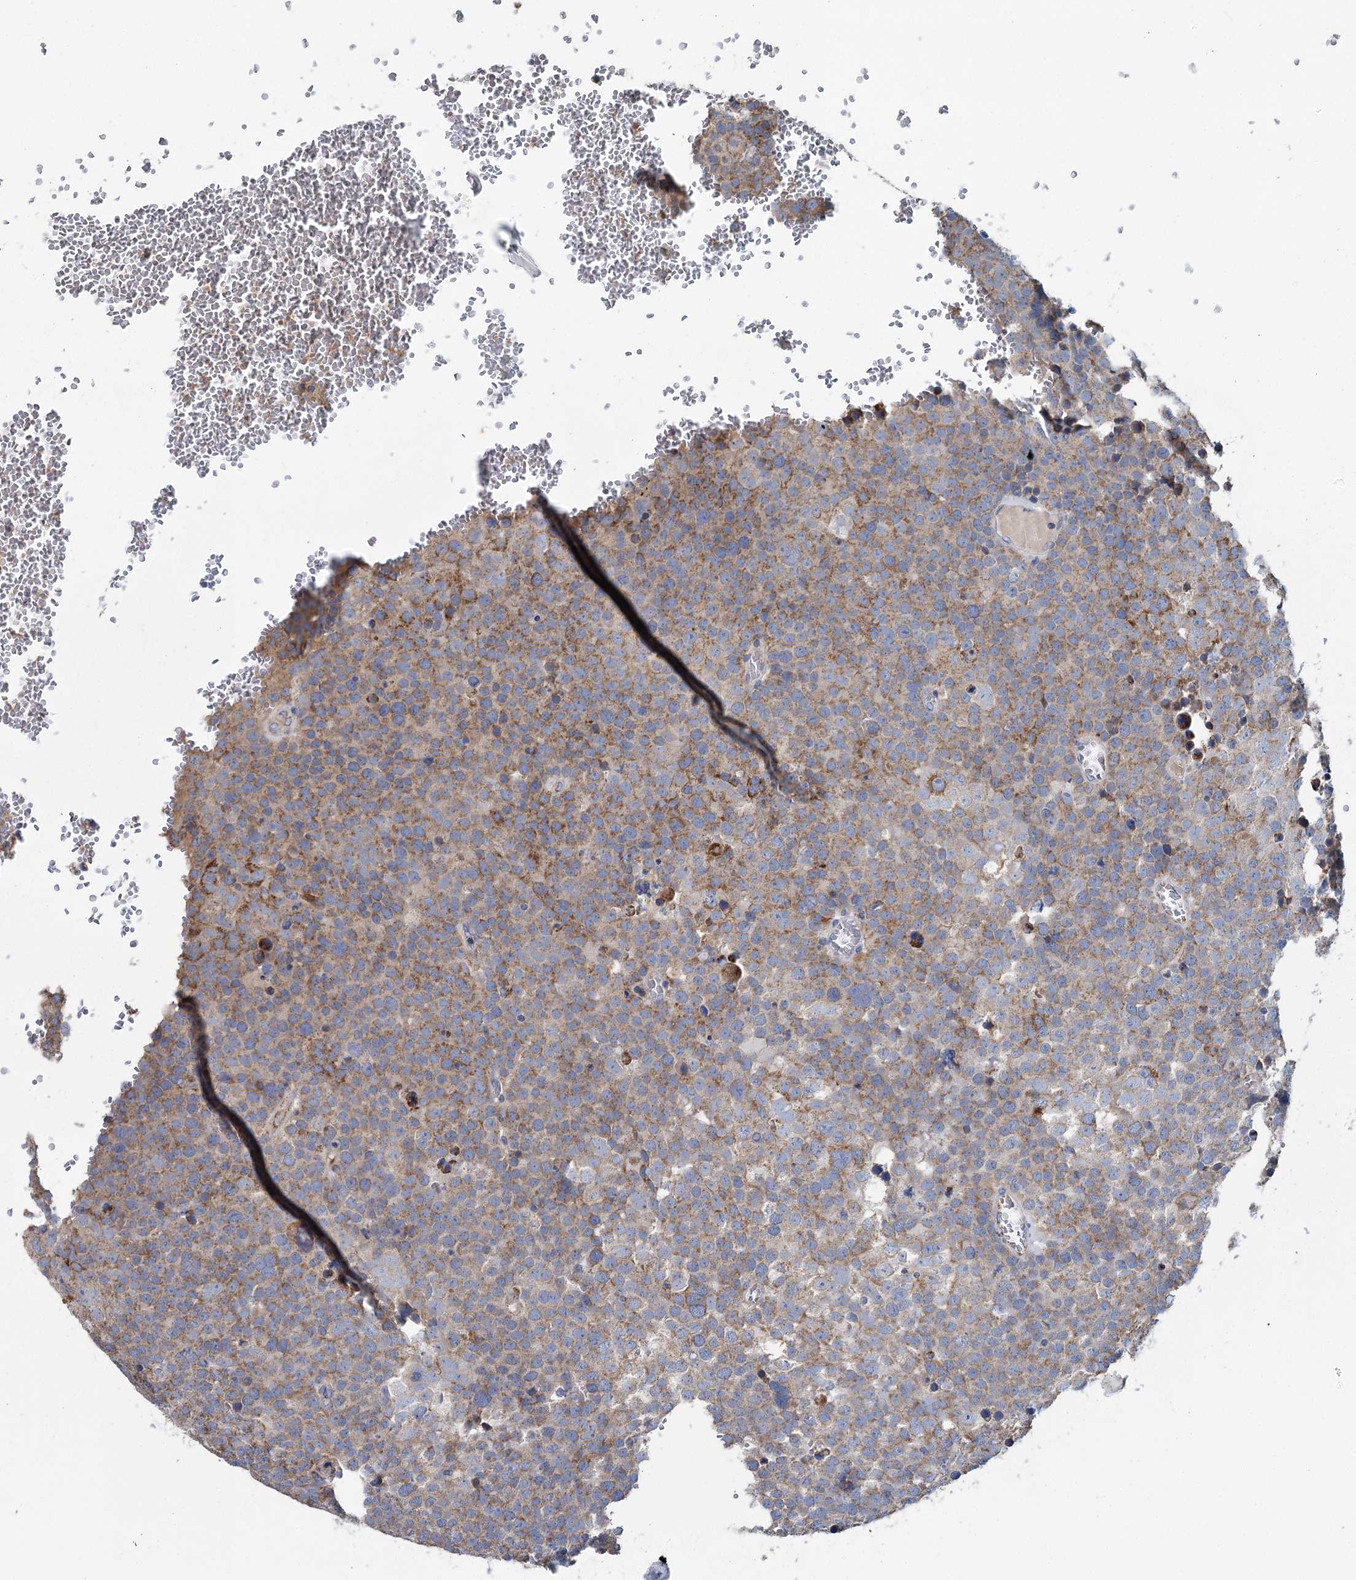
{"staining": {"intensity": "moderate", "quantity": ">75%", "location": "cytoplasmic/membranous"}, "tissue": "testis cancer", "cell_type": "Tumor cells", "image_type": "cancer", "snomed": [{"axis": "morphology", "description": "Seminoma, NOS"}, {"axis": "topography", "description": "Testis"}], "caption": "Immunohistochemical staining of testis cancer shows medium levels of moderate cytoplasmic/membranous protein expression in approximately >75% of tumor cells. (DAB (3,3'-diaminobenzidine) = brown stain, brightfield microscopy at high magnification).", "gene": "ANKRD16", "patient": {"sex": "male", "age": 71}}